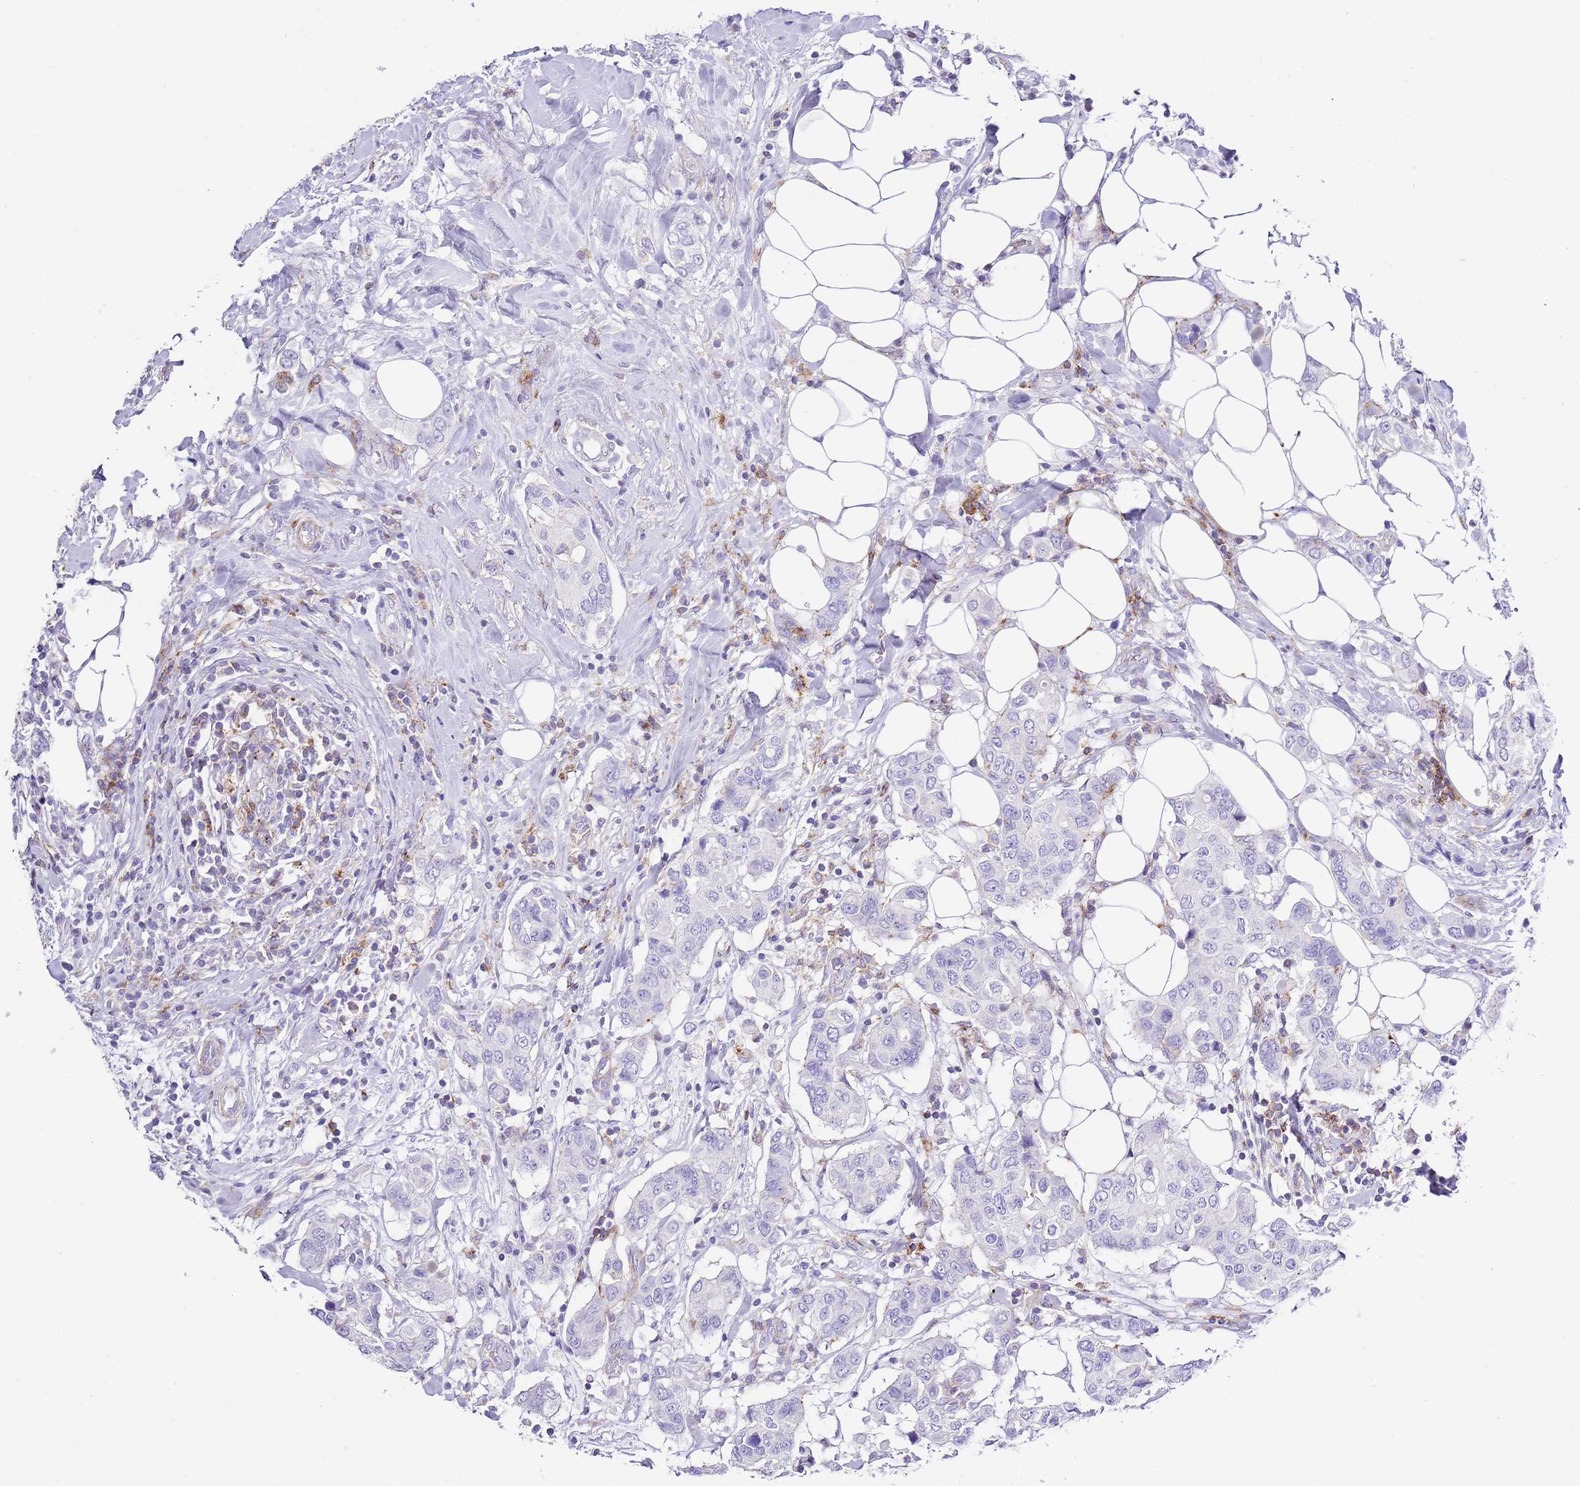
{"staining": {"intensity": "negative", "quantity": "none", "location": "none"}, "tissue": "breast cancer", "cell_type": "Tumor cells", "image_type": "cancer", "snomed": [{"axis": "morphology", "description": "Lobular carcinoma"}, {"axis": "topography", "description": "Breast"}], "caption": "A high-resolution micrograph shows immunohistochemistry staining of breast cancer, which exhibits no significant expression in tumor cells.", "gene": "ALDH3A1", "patient": {"sex": "female", "age": 51}}